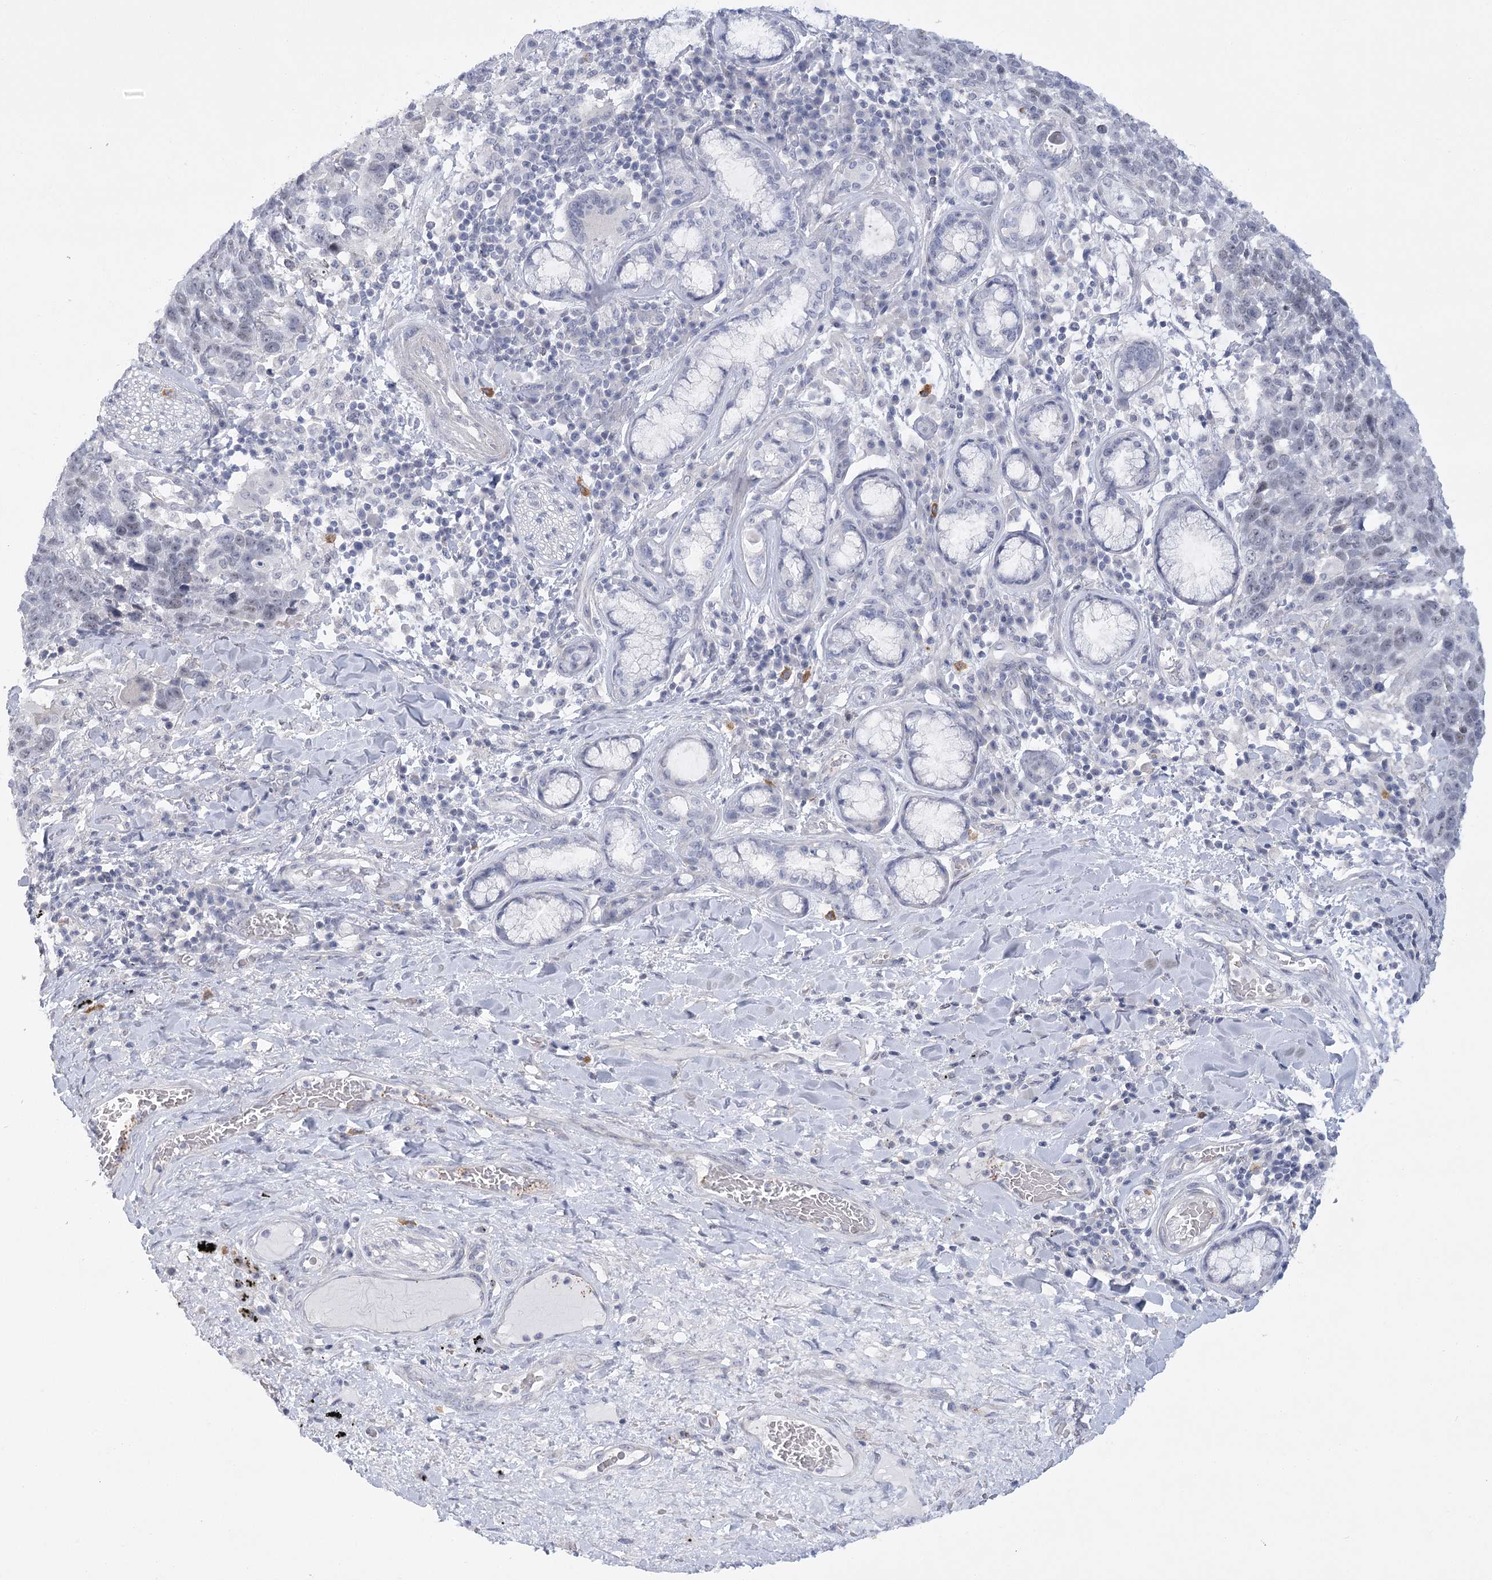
{"staining": {"intensity": "weak", "quantity": "<25%", "location": "nuclear"}, "tissue": "lung cancer", "cell_type": "Tumor cells", "image_type": "cancer", "snomed": [{"axis": "morphology", "description": "Squamous cell carcinoma, NOS"}, {"axis": "topography", "description": "Lung"}], "caption": "This histopathology image is of lung cancer (squamous cell carcinoma) stained with immunohistochemistry to label a protein in brown with the nuclei are counter-stained blue. There is no positivity in tumor cells.", "gene": "FAM76B", "patient": {"sex": "male", "age": 66}}